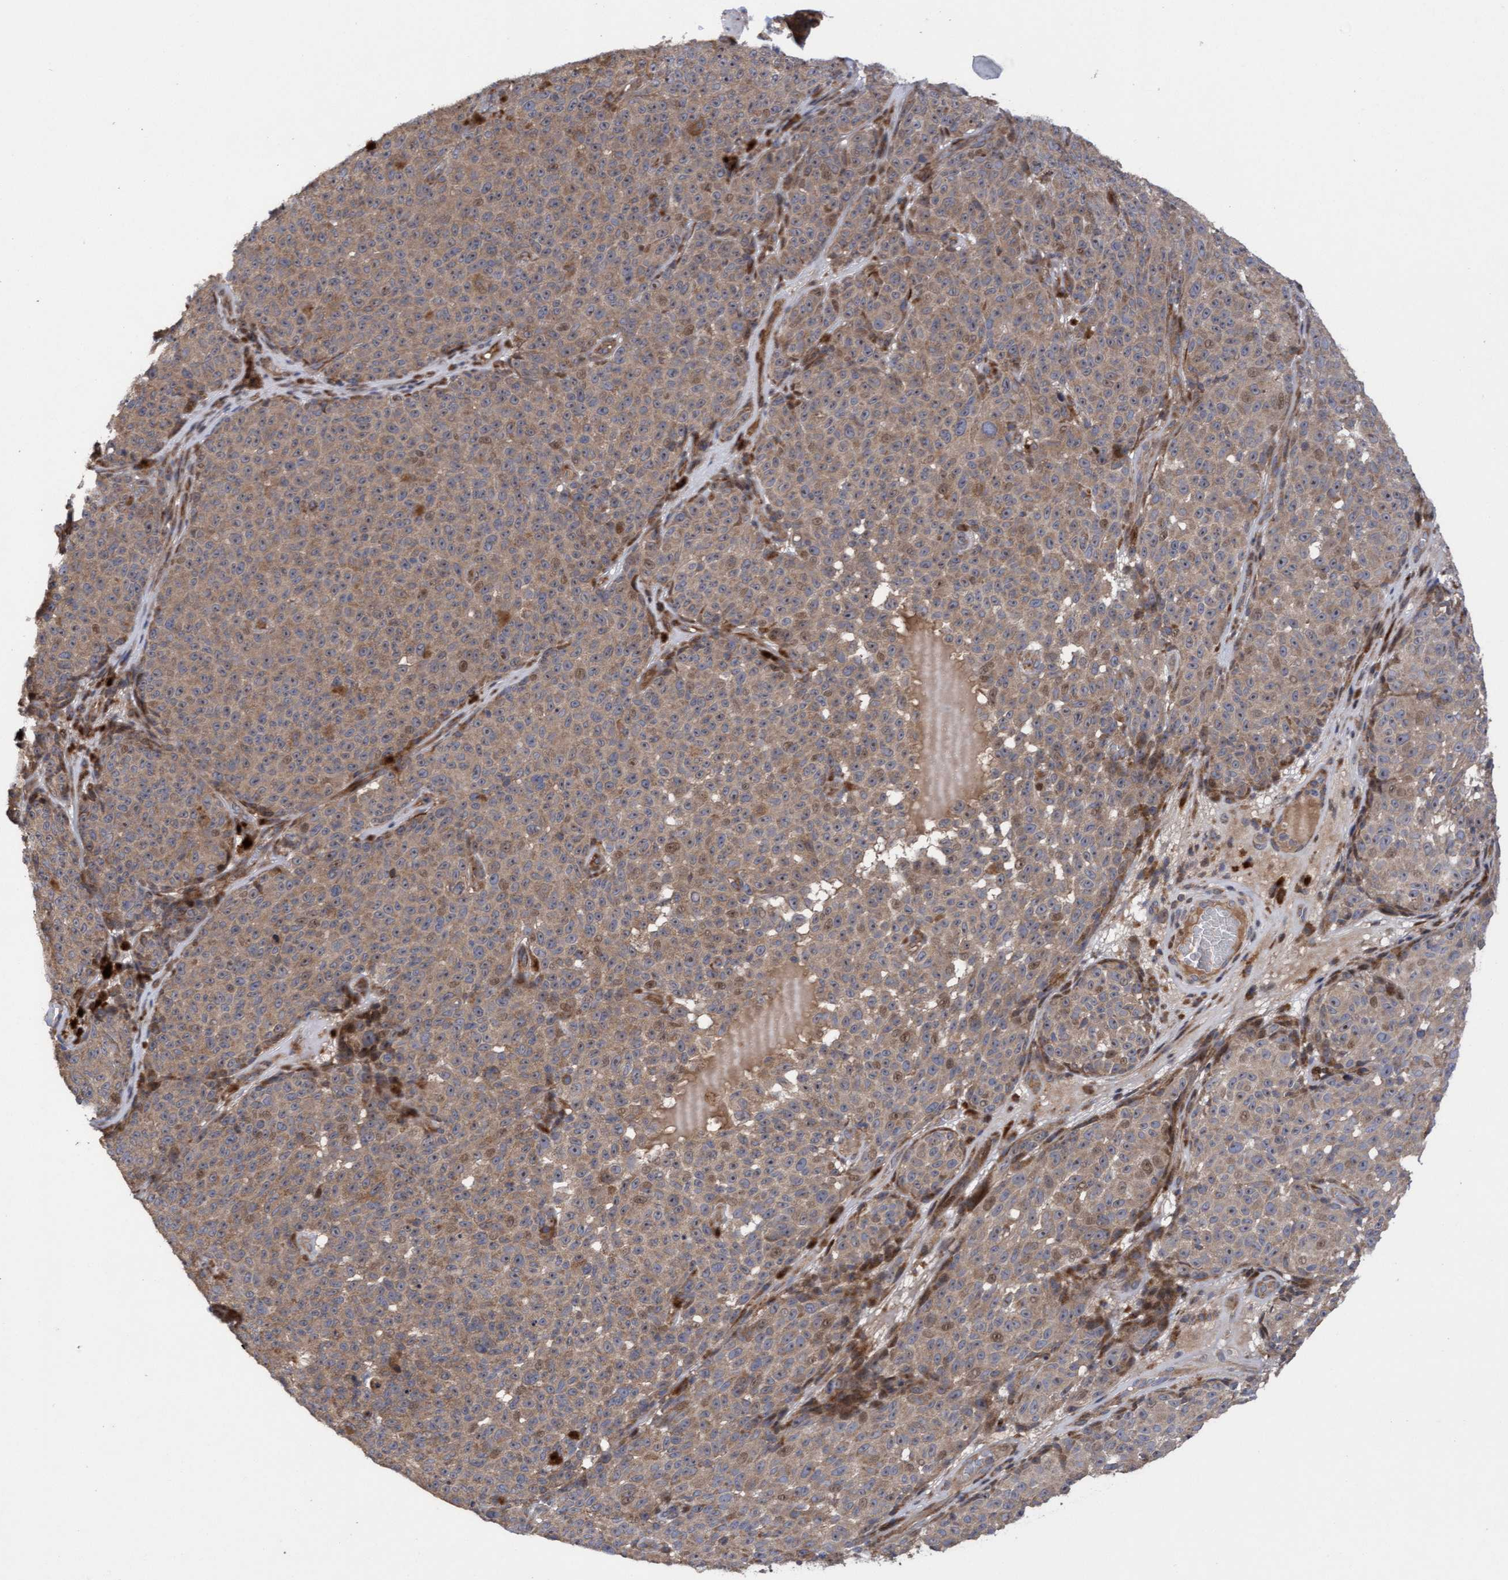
{"staining": {"intensity": "moderate", "quantity": ">75%", "location": "cytoplasmic/membranous"}, "tissue": "melanoma", "cell_type": "Tumor cells", "image_type": "cancer", "snomed": [{"axis": "morphology", "description": "Malignant melanoma, NOS"}, {"axis": "topography", "description": "Skin"}], "caption": "Malignant melanoma stained with immunohistochemistry (IHC) reveals moderate cytoplasmic/membranous positivity in about >75% of tumor cells. Nuclei are stained in blue.", "gene": "ELP5", "patient": {"sex": "female", "age": 82}}